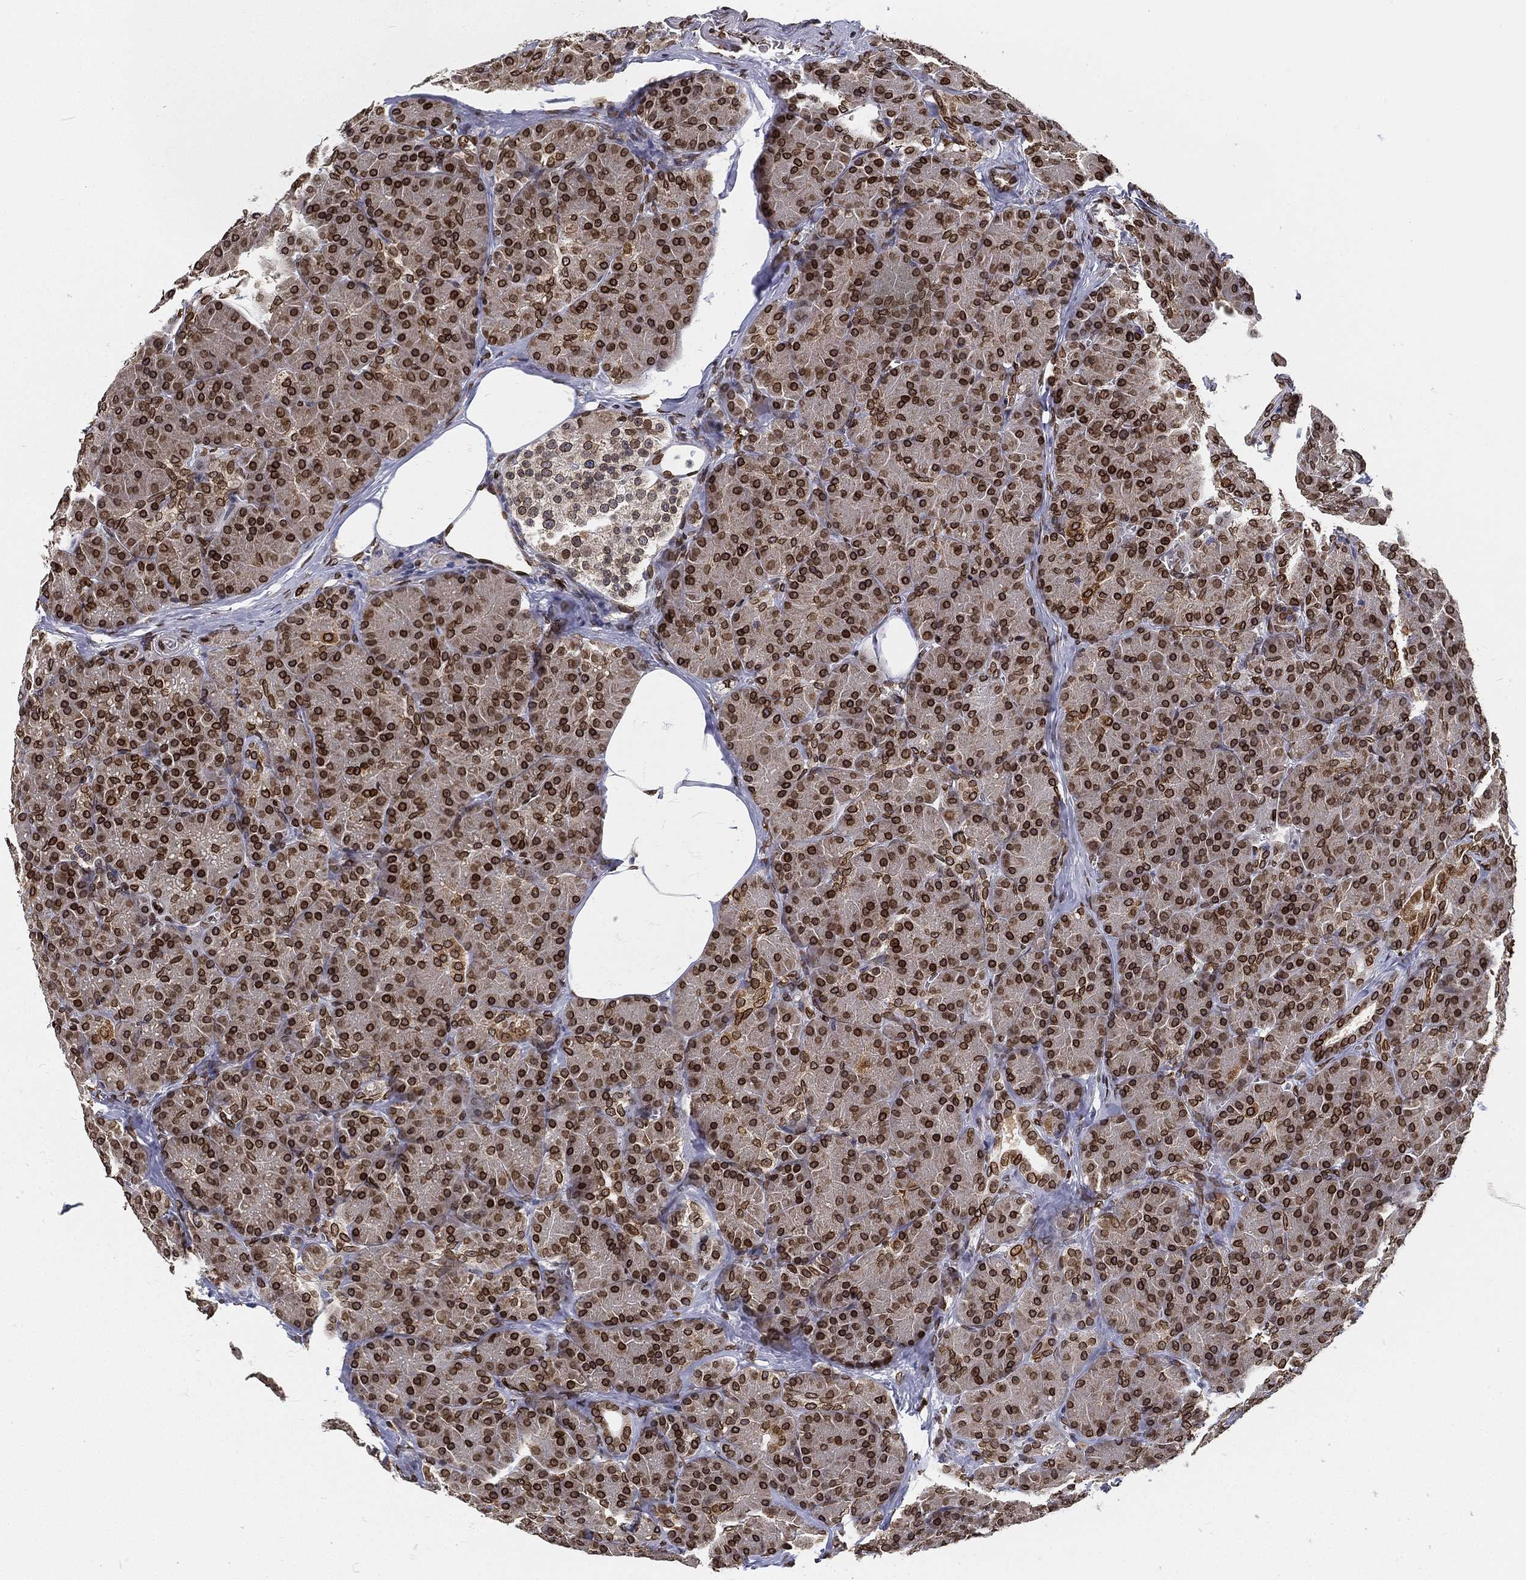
{"staining": {"intensity": "strong", "quantity": ">75%", "location": "cytoplasmic/membranous,nuclear"}, "tissue": "pancreas", "cell_type": "Exocrine glandular cells", "image_type": "normal", "snomed": [{"axis": "morphology", "description": "Normal tissue, NOS"}, {"axis": "topography", "description": "Pancreas"}], "caption": "Pancreas stained with IHC displays strong cytoplasmic/membranous,nuclear expression in approximately >75% of exocrine glandular cells.", "gene": "PALB2", "patient": {"sex": "male", "age": 57}}